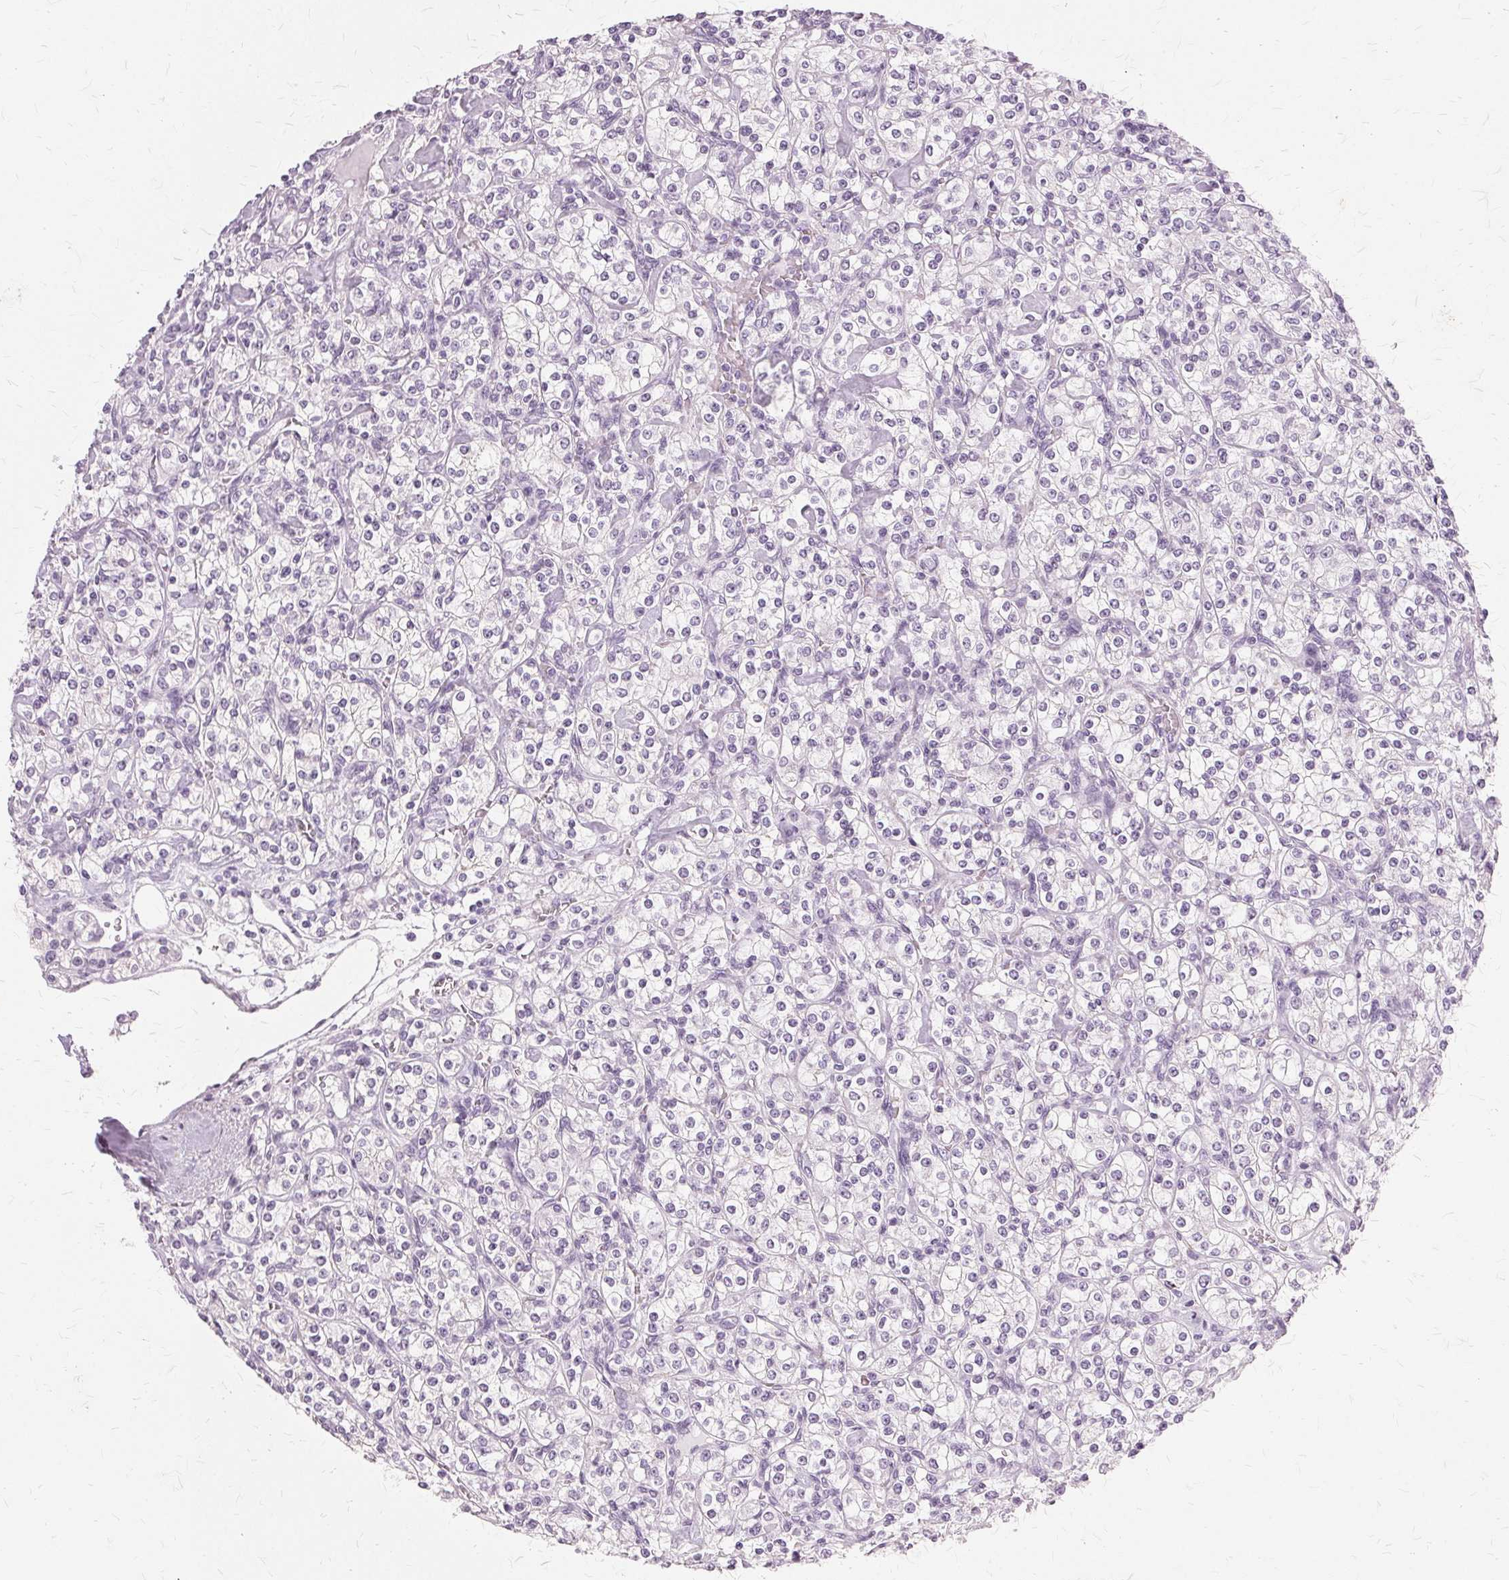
{"staining": {"intensity": "negative", "quantity": "none", "location": "none"}, "tissue": "renal cancer", "cell_type": "Tumor cells", "image_type": "cancer", "snomed": [{"axis": "morphology", "description": "Adenocarcinoma, NOS"}, {"axis": "topography", "description": "Kidney"}], "caption": "This is a image of immunohistochemistry staining of renal adenocarcinoma, which shows no expression in tumor cells.", "gene": "SLC45A3", "patient": {"sex": "male", "age": 77}}